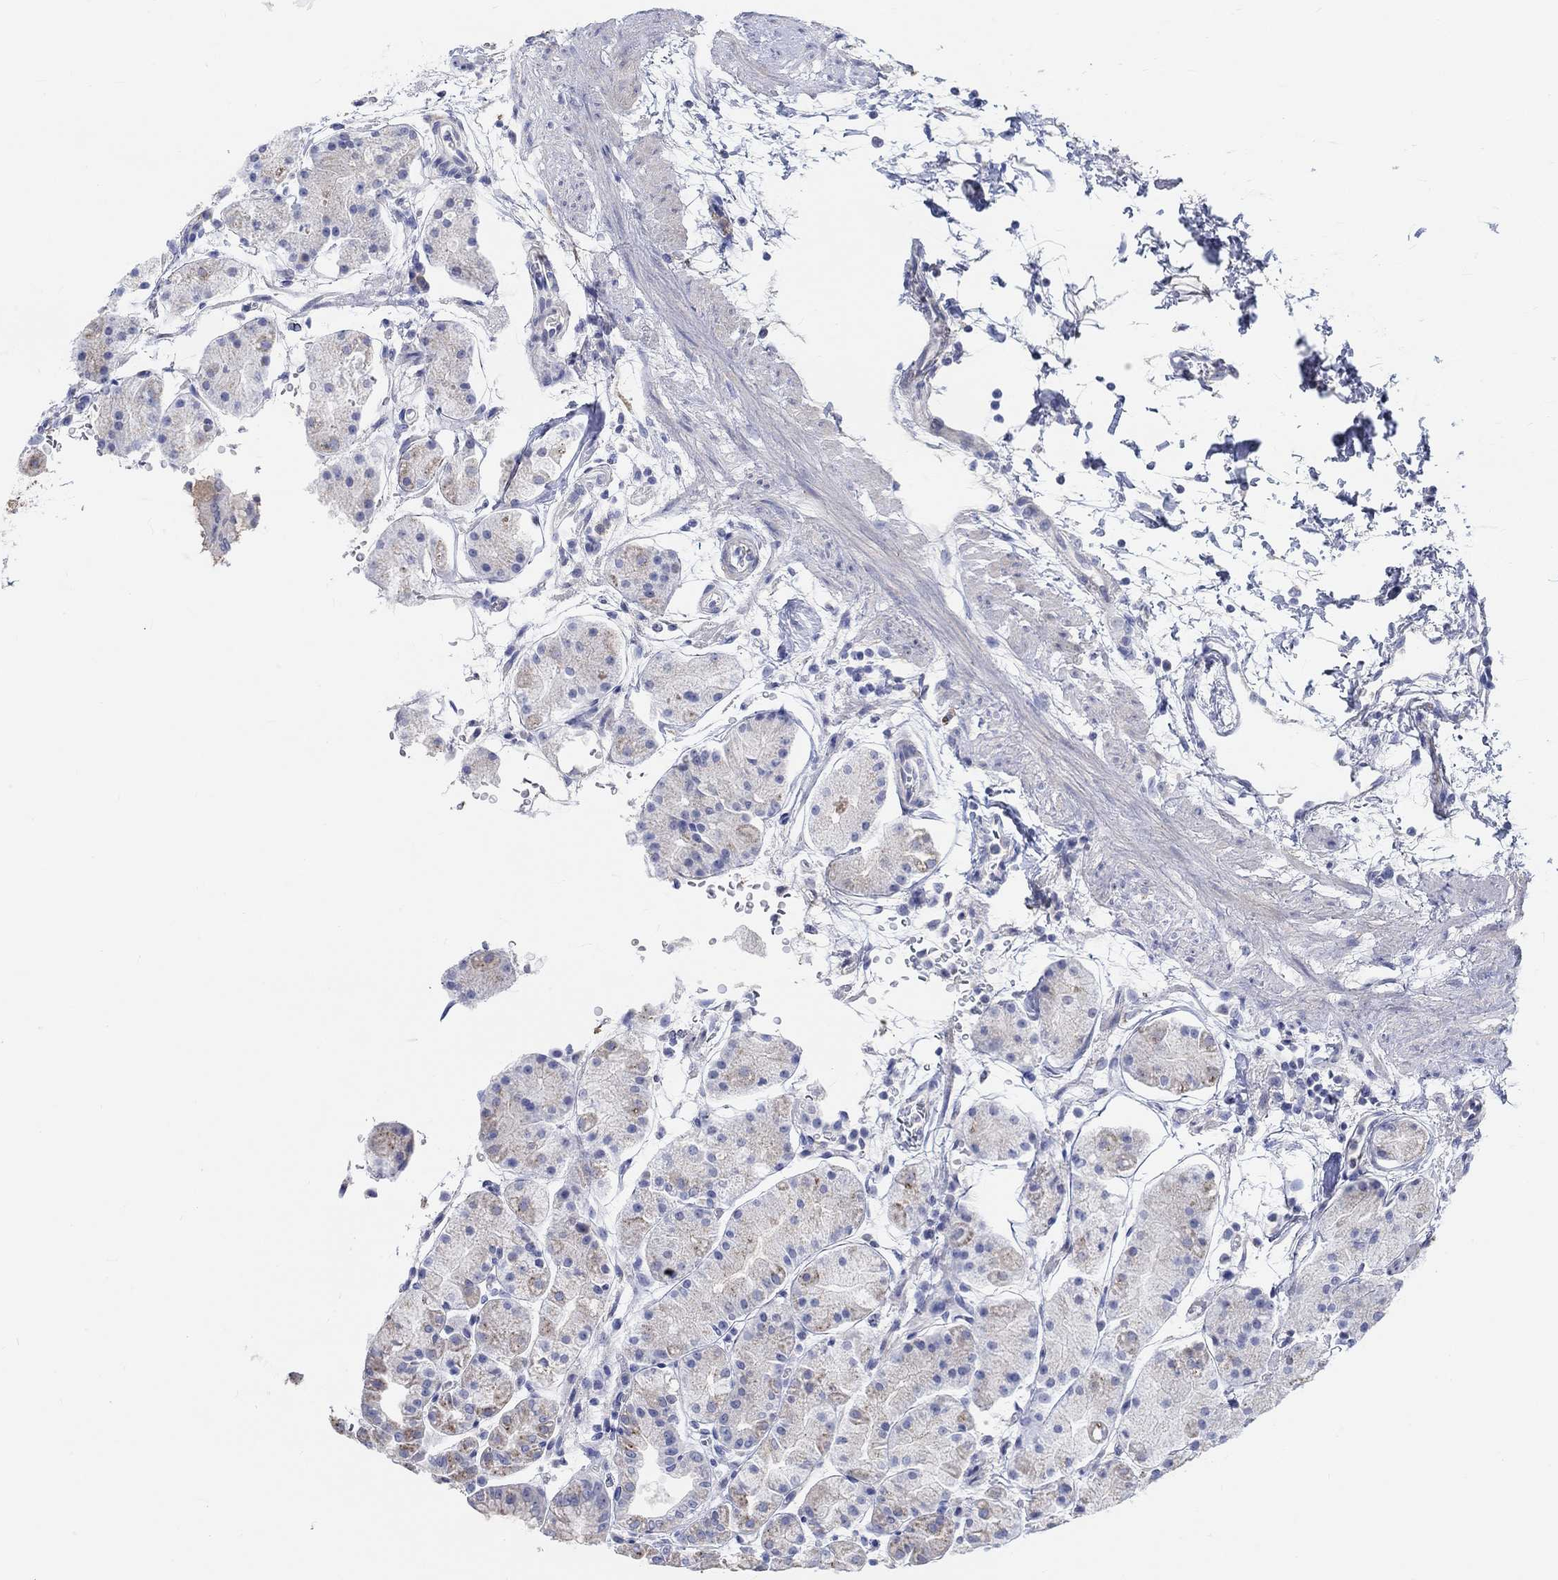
{"staining": {"intensity": "negative", "quantity": "none", "location": "none"}, "tissue": "stomach", "cell_type": "Glandular cells", "image_type": "normal", "snomed": [{"axis": "morphology", "description": "Normal tissue, NOS"}, {"axis": "topography", "description": "Stomach"}], "caption": "DAB (3,3'-diaminobenzidine) immunohistochemical staining of benign stomach displays no significant positivity in glandular cells.", "gene": "NAV3", "patient": {"sex": "male", "age": 54}}